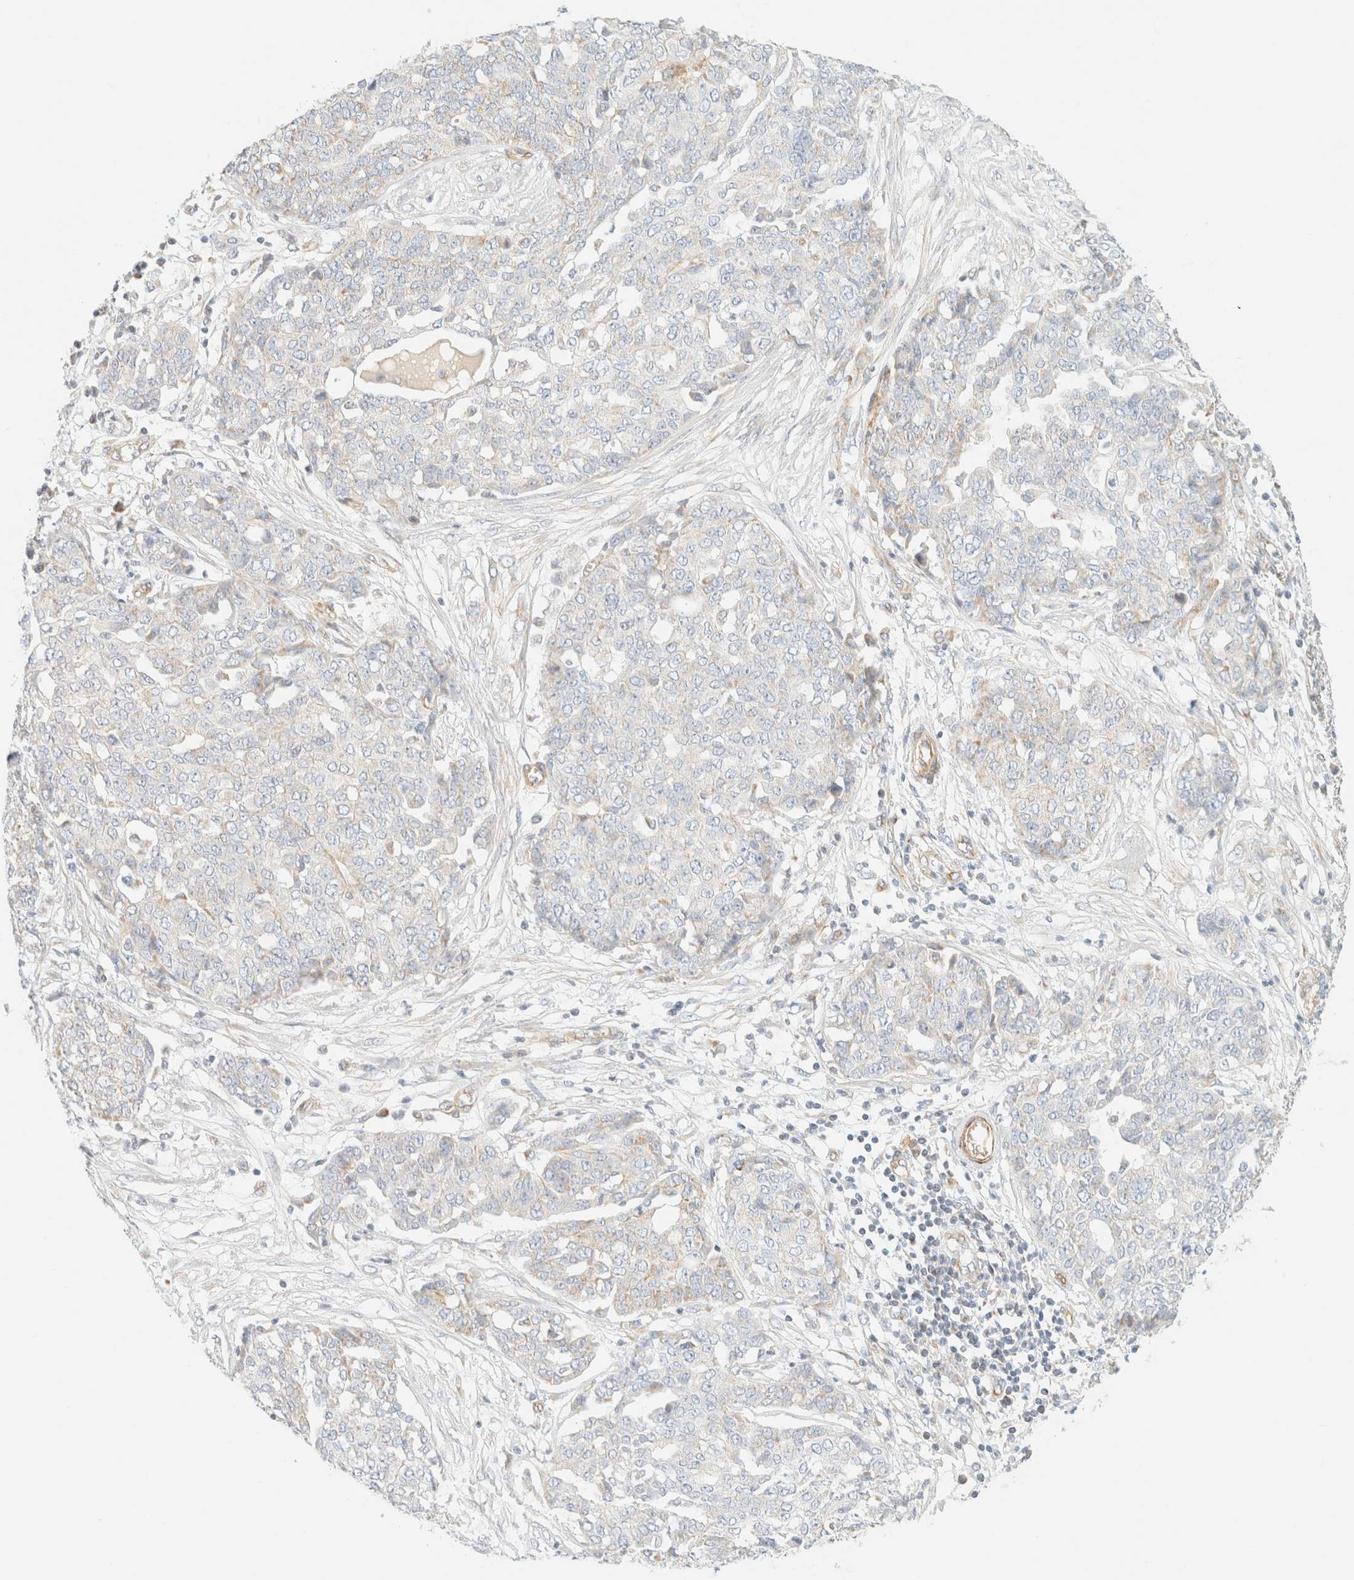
{"staining": {"intensity": "weak", "quantity": "<25%", "location": "cytoplasmic/membranous"}, "tissue": "ovarian cancer", "cell_type": "Tumor cells", "image_type": "cancer", "snomed": [{"axis": "morphology", "description": "Cystadenocarcinoma, serous, NOS"}, {"axis": "topography", "description": "Soft tissue"}, {"axis": "topography", "description": "Ovary"}], "caption": "Tumor cells are negative for brown protein staining in ovarian cancer.", "gene": "MRM3", "patient": {"sex": "female", "age": 57}}